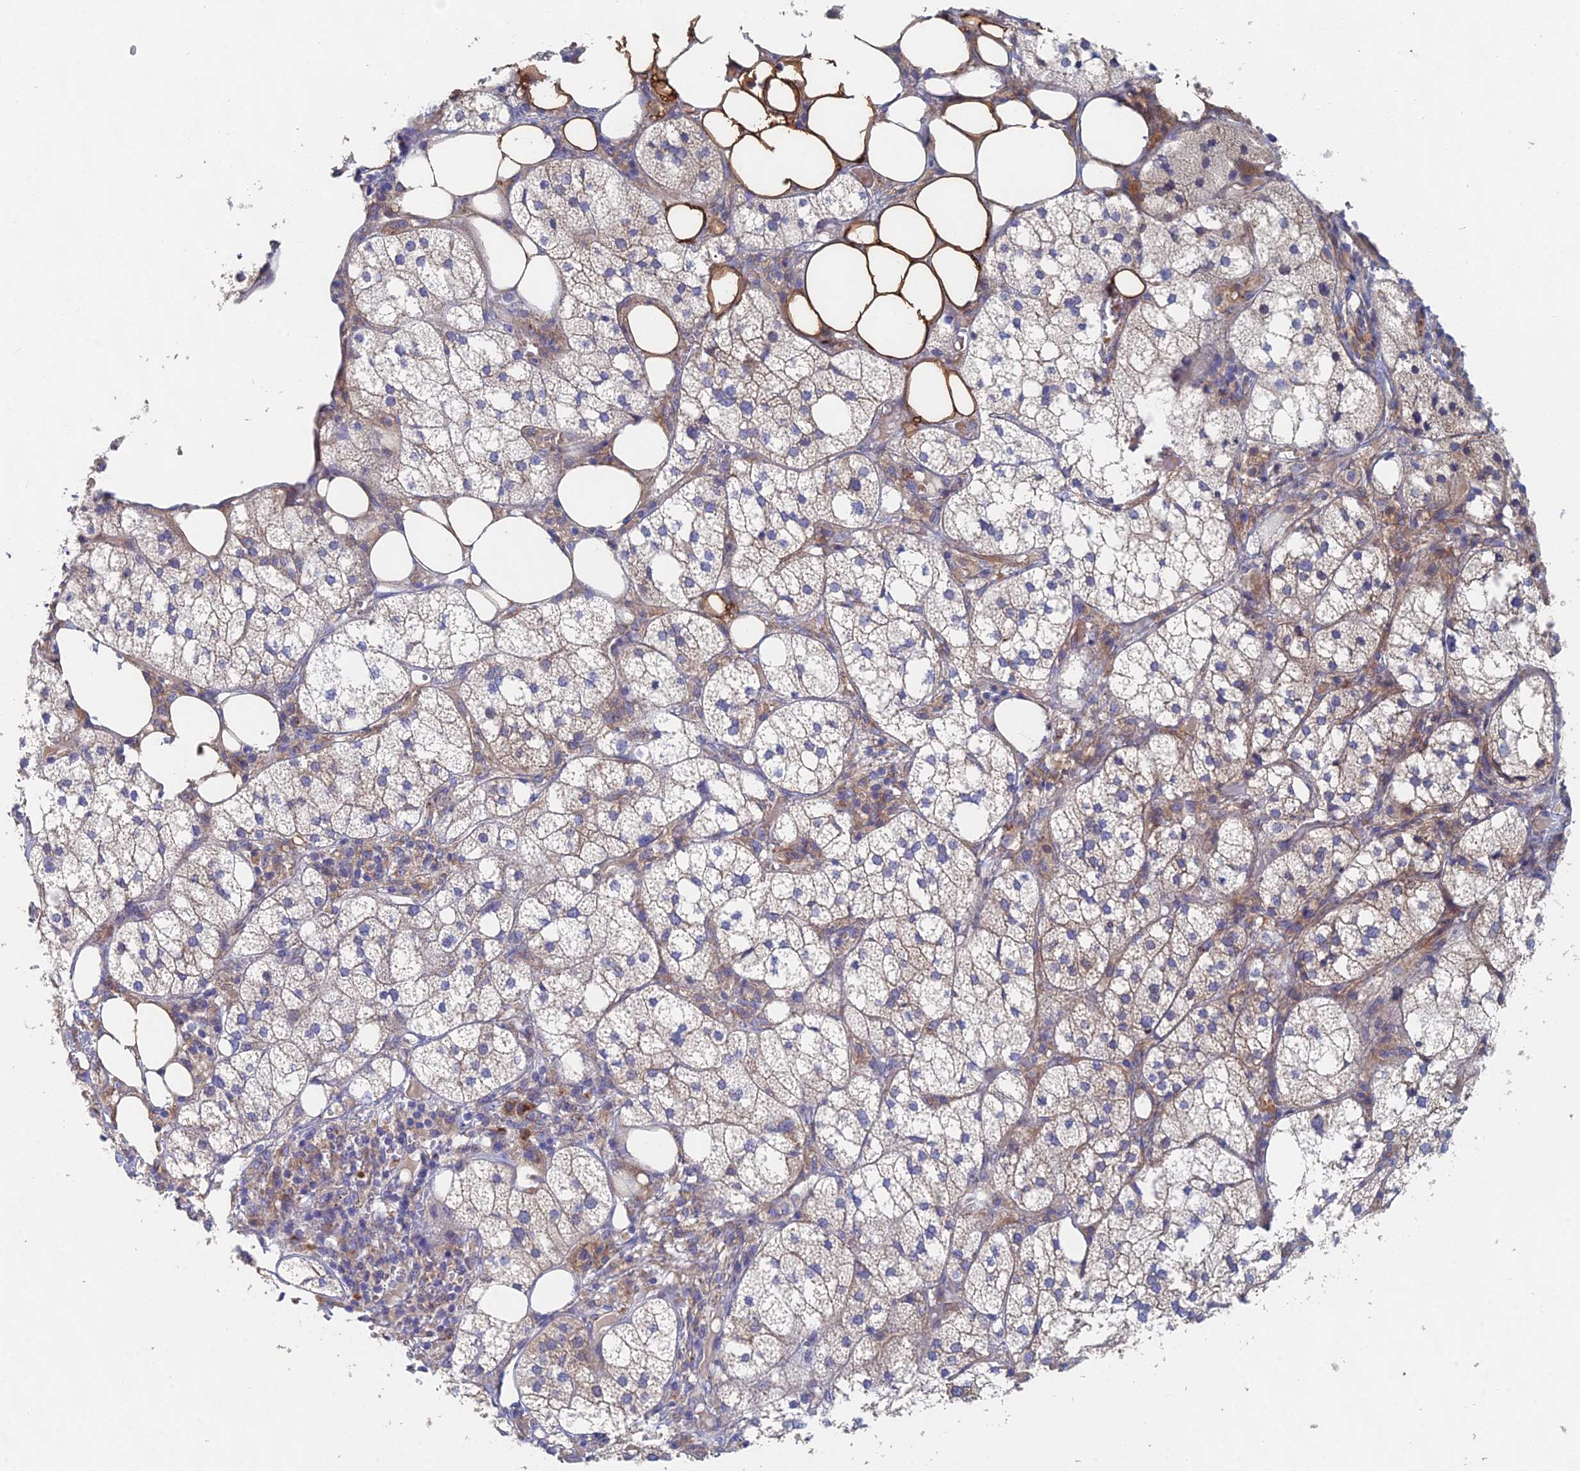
{"staining": {"intensity": "moderate", "quantity": "25%-75%", "location": "cytoplasmic/membranous"}, "tissue": "adrenal gland", "cell_type": "Glandular cells", "image_type": "normal", "snomed": [{"axis": "morphology", "description": "Normal tissue, NOS"}, {"axis": "topography", "description": "Adrenal gland"}], "caption": "A brown stain labels moderate cytoplasmic/membranous positivity of a protein in glandular cells of unremarkable human adrenal gland. (DAB IHC, brown staining for protein, blue staining for nuclei).", "gene": "ELOF1", "patient": {"sex": "female", "age": 61}}